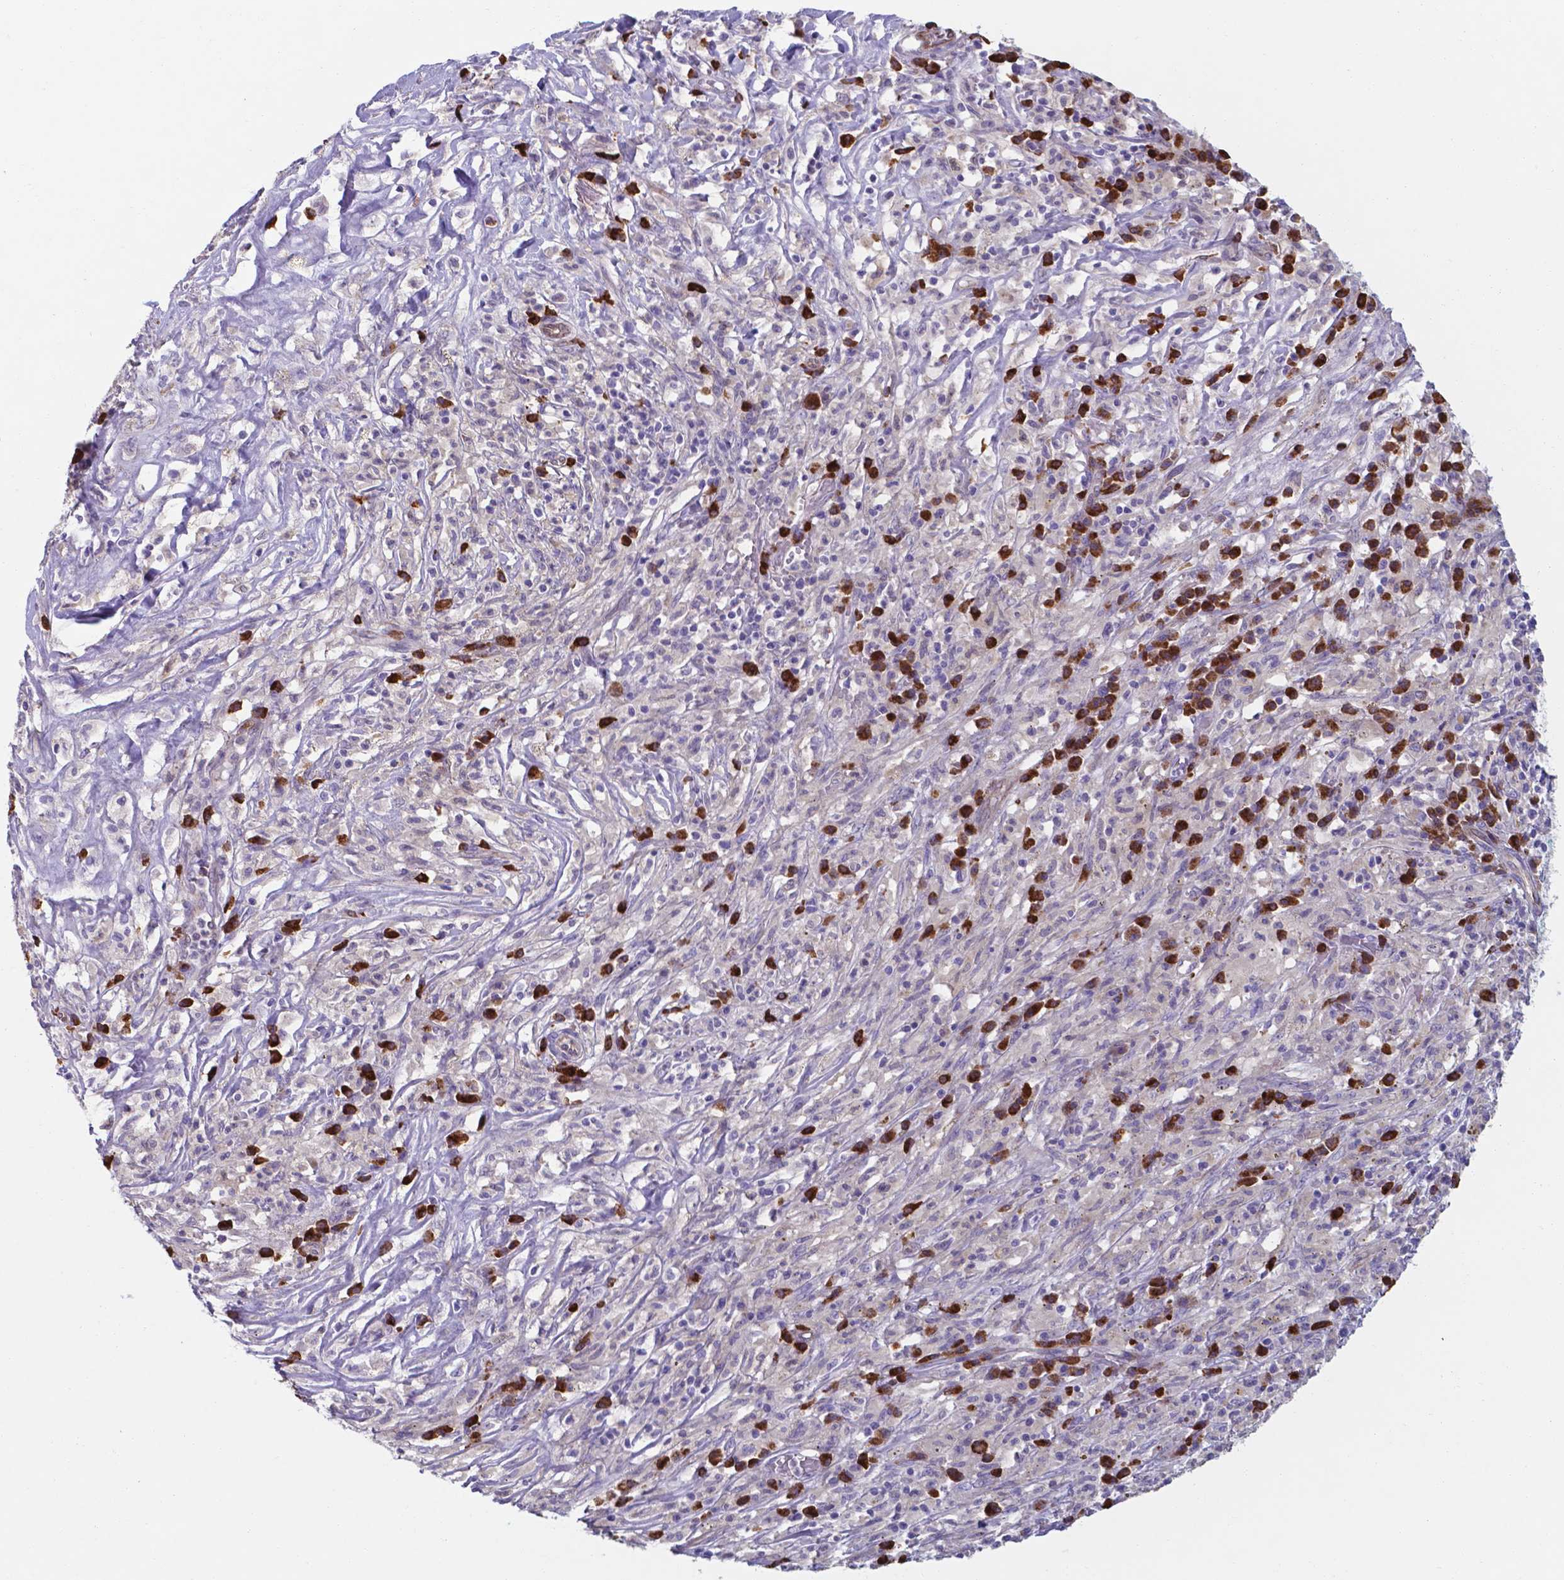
{"staining": {"intensity": "negative", "quantity": "none", "location": "none"}, "tissue": "melanoma", "cell_type": "Tumor cells", "image_type": "cancer", "snomed": [{"axis": "morphology", "description": "Malignant melanoma, NOS"}, {"axis": "topography", "description": "Skin"}], "caption": "A histopathology image of malignant melanoma stained for a protein displays no brown staining in tumor cells.", "gene": "UBE2J1", "patient": {"sex": "female", "age": 91}}